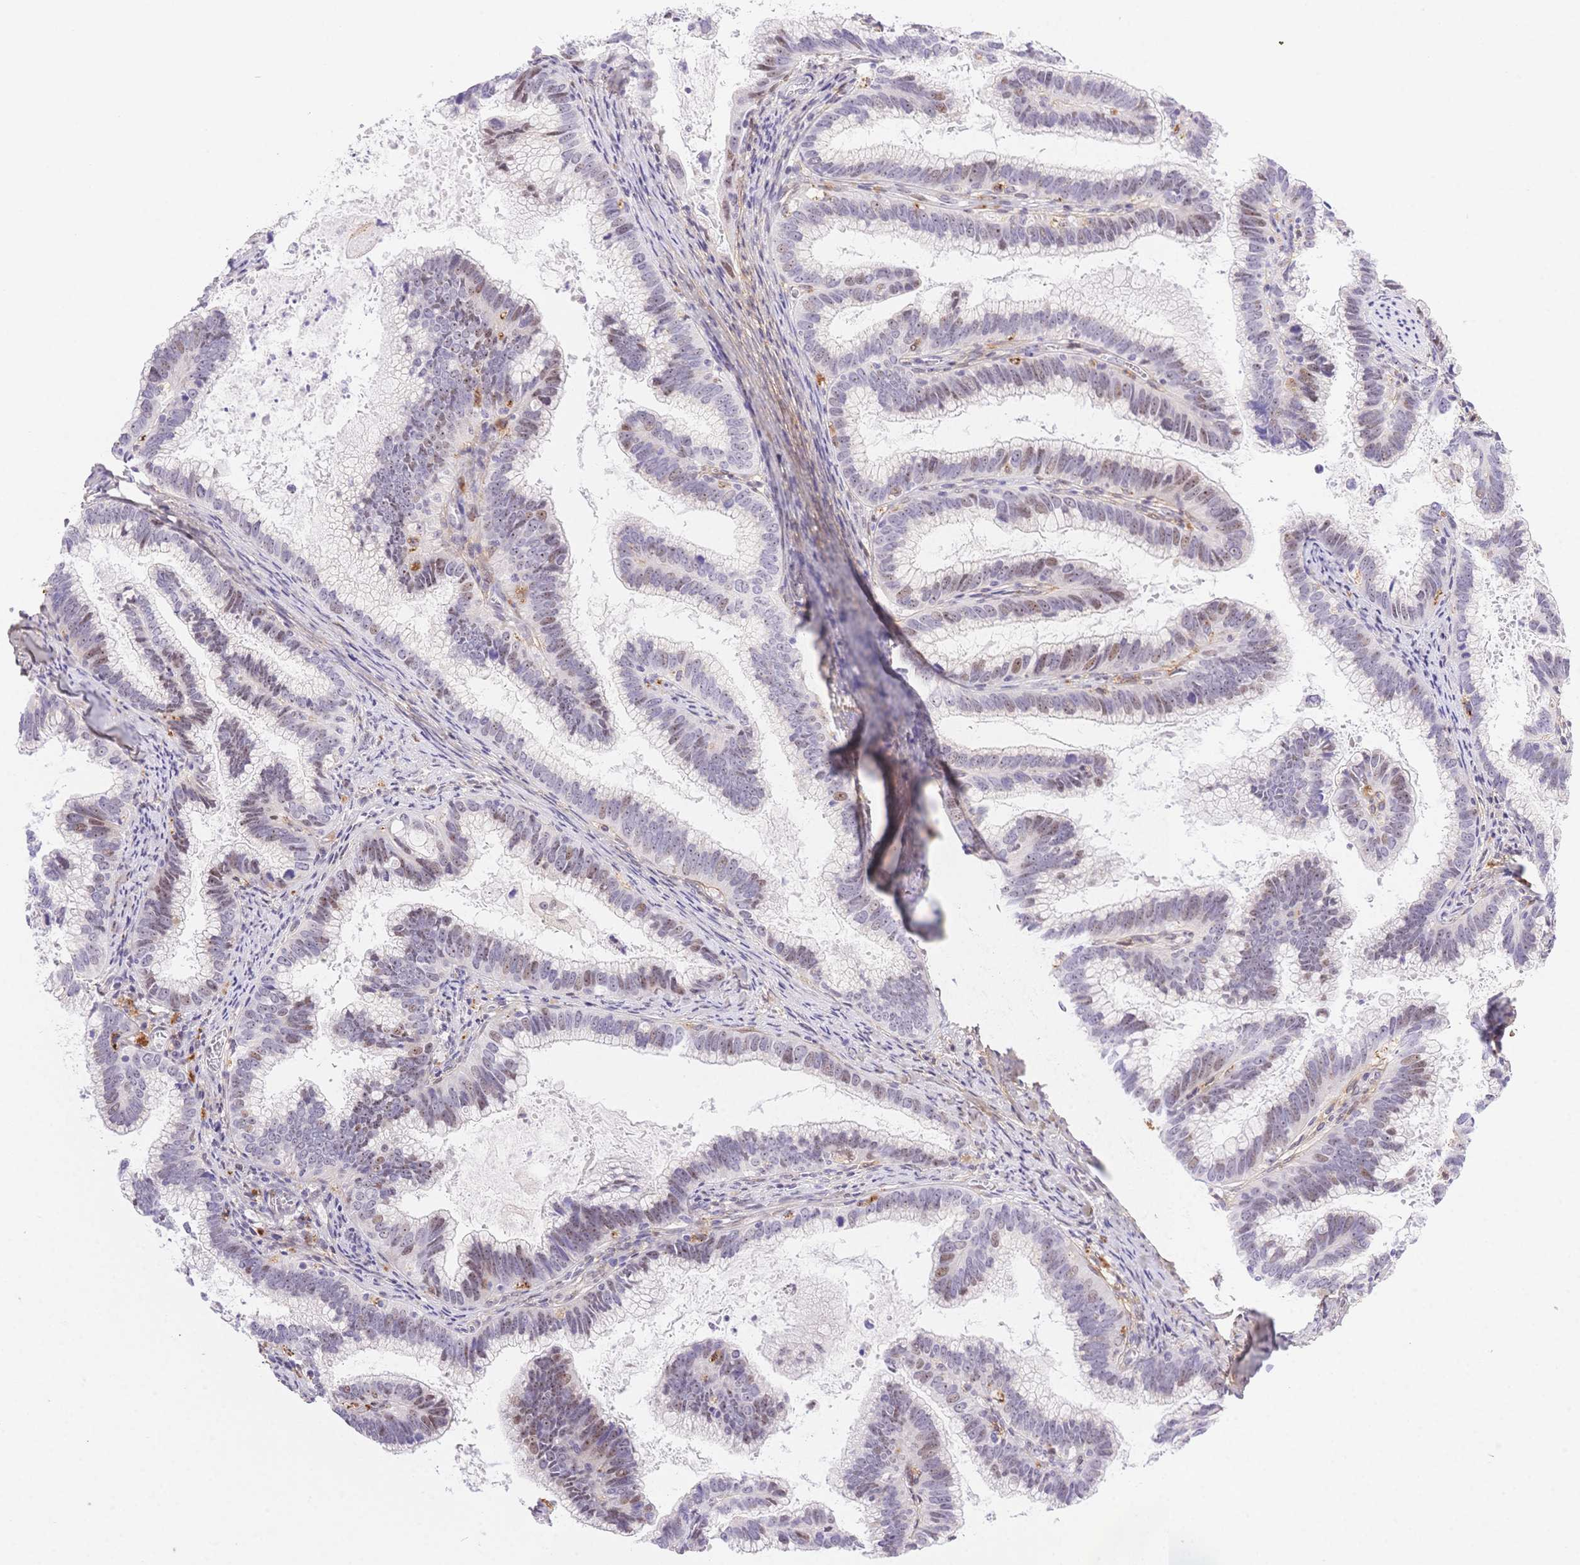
{"staining": {"intensity": "moderate", "quantity": "<25%", "location": "nuclear"}, "tissue": "cervical cancer", "cell_type": "Tumor cells", "image_type": "cancer", "snomed": [{"axis": "morphology", "description": "Adenocarcinoma, NOS"}, {"axis": "topography", "description": "Cervix"}], "caption": "Moderate nuclear protein staining is present in about <25% of tumor cells in cervical adenocarcinoma.", "gene": "PDZD2", "patient": {"sex": "female", "age": 61}}